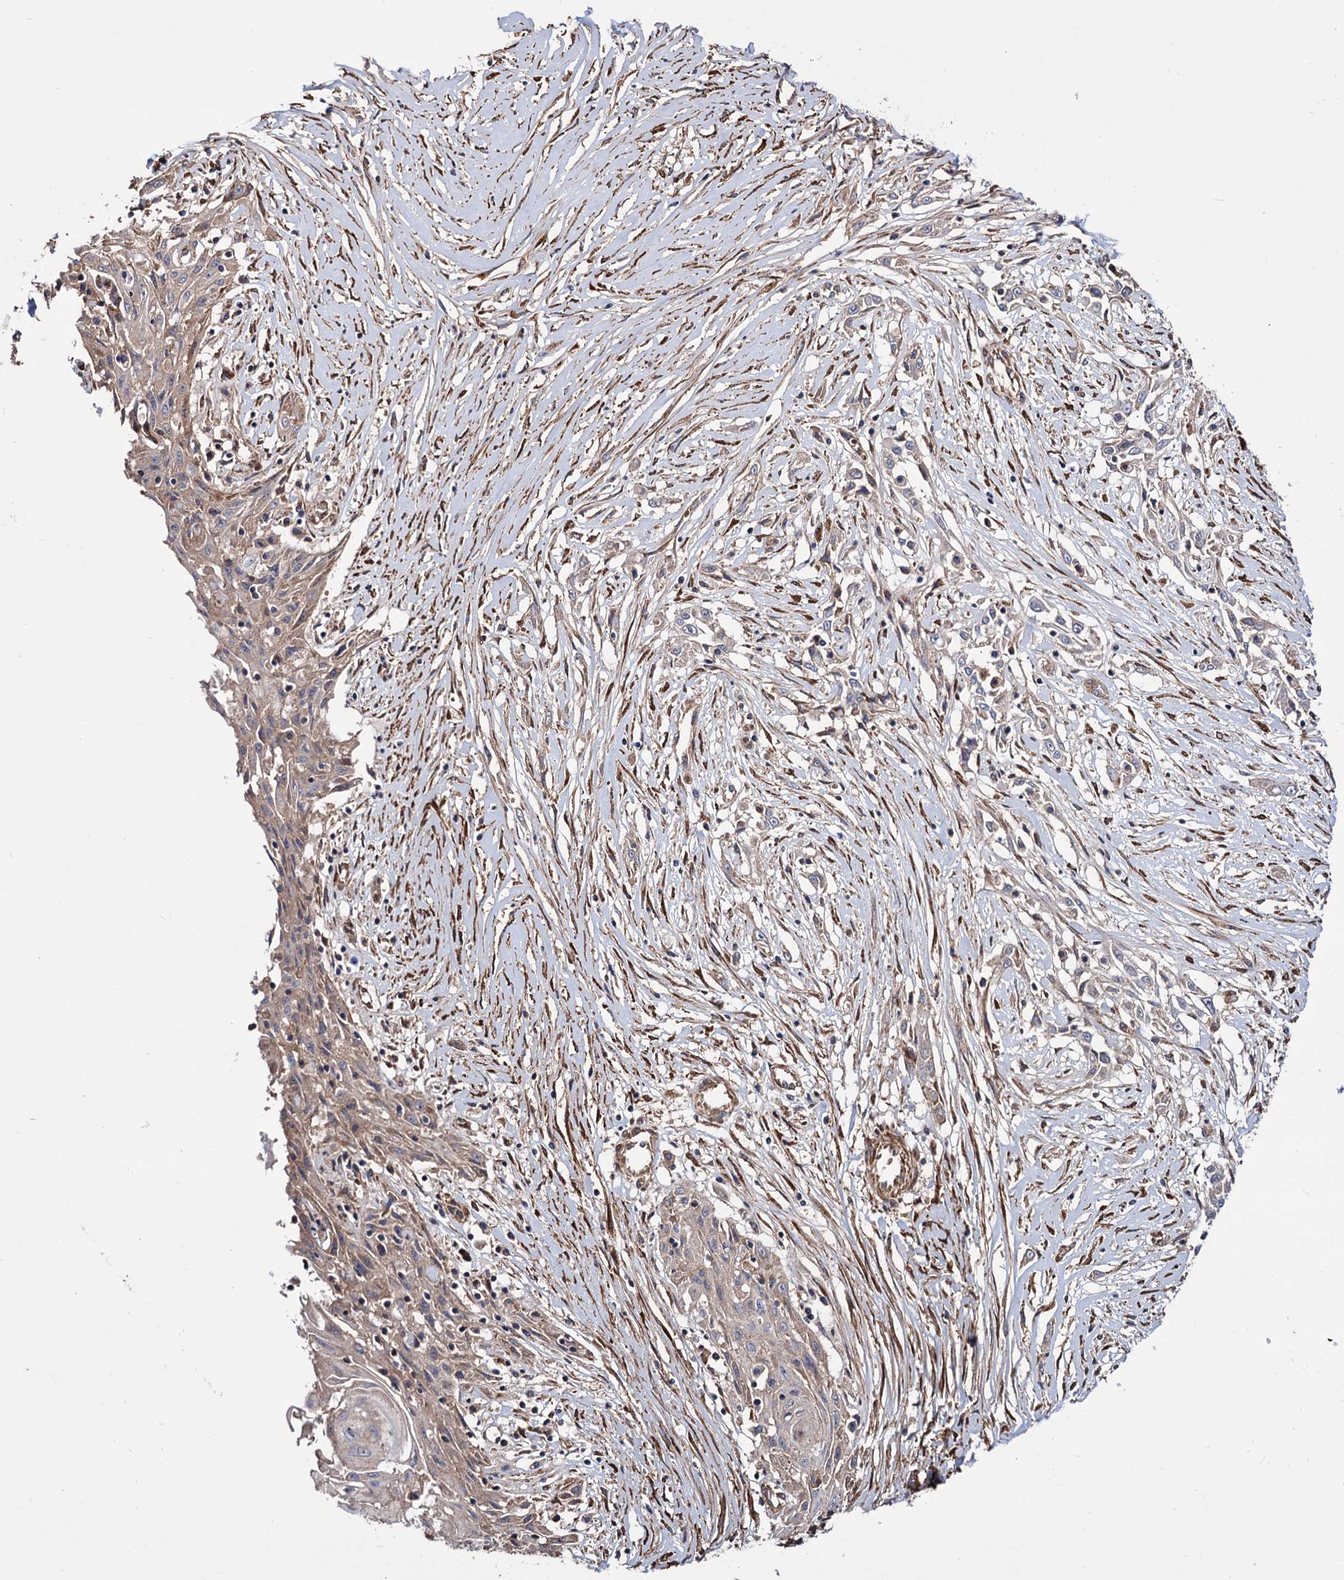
{"staining": {"intensity": "weak", "quantity": "<25%", "location": "cytoplasmic/membranous"}, "tissue": "skin cancer", "cell_type": "Tumor cells", "image_type": "cancer", "snomed": [{"axis": "morphology", "description": "Squamous cell carcinoma, NOS"}, {"axis": "morphology", "description": "Squamous cell carcinoma, metastatic, NOS"}, {"axis": "topography", "description": "Skin"}, {"axis": "topography", "description": "Lymph node"}], "caption": "DAB (3,3'-diaminobenzidine) immunohistochemical staining of human skin cancer (metastatic squamous cell carcinoma) exhibits no significant positivity in tumor cells.", "gene": "FERMT2", "patient": {"sex": "male", "age": 75}}